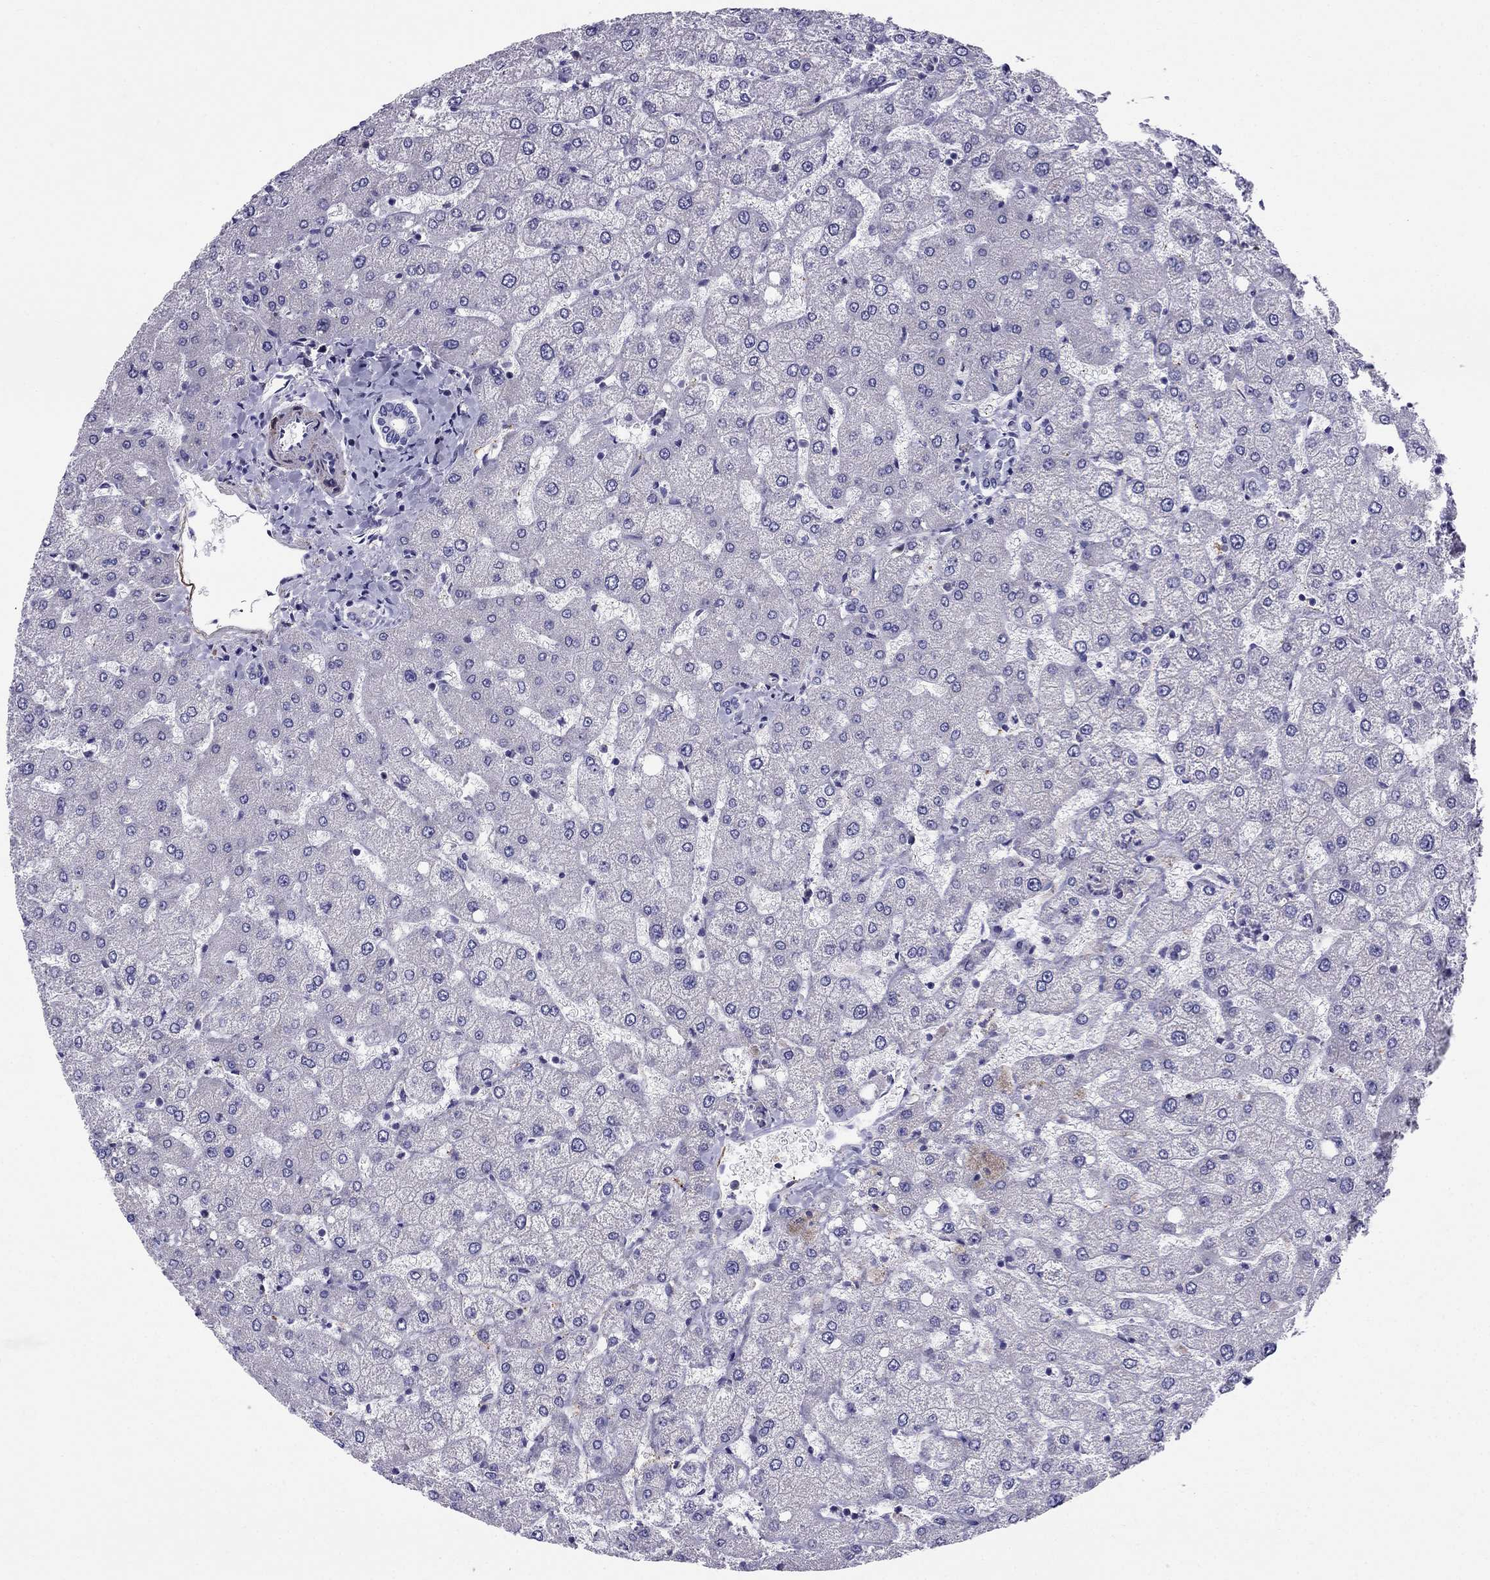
{"staining": {"intensity": "negative", "quantity": "none", "location": "none"}, "tissue": "liver", "cell_type": "Cholangiocytes", "image_type": "normal", "snomed": [{"axis": "morphology", "description": "Normal tissue, NOS"}, {"axis": "topography", "description": "Liver"}], "caption": "IHC micrograph of benign liver: human liver stained with DAB reveals no significant protein expression in cholangiocytes.", "gene": "GPR50", "patient": {"sex": "female", "age": 54}}